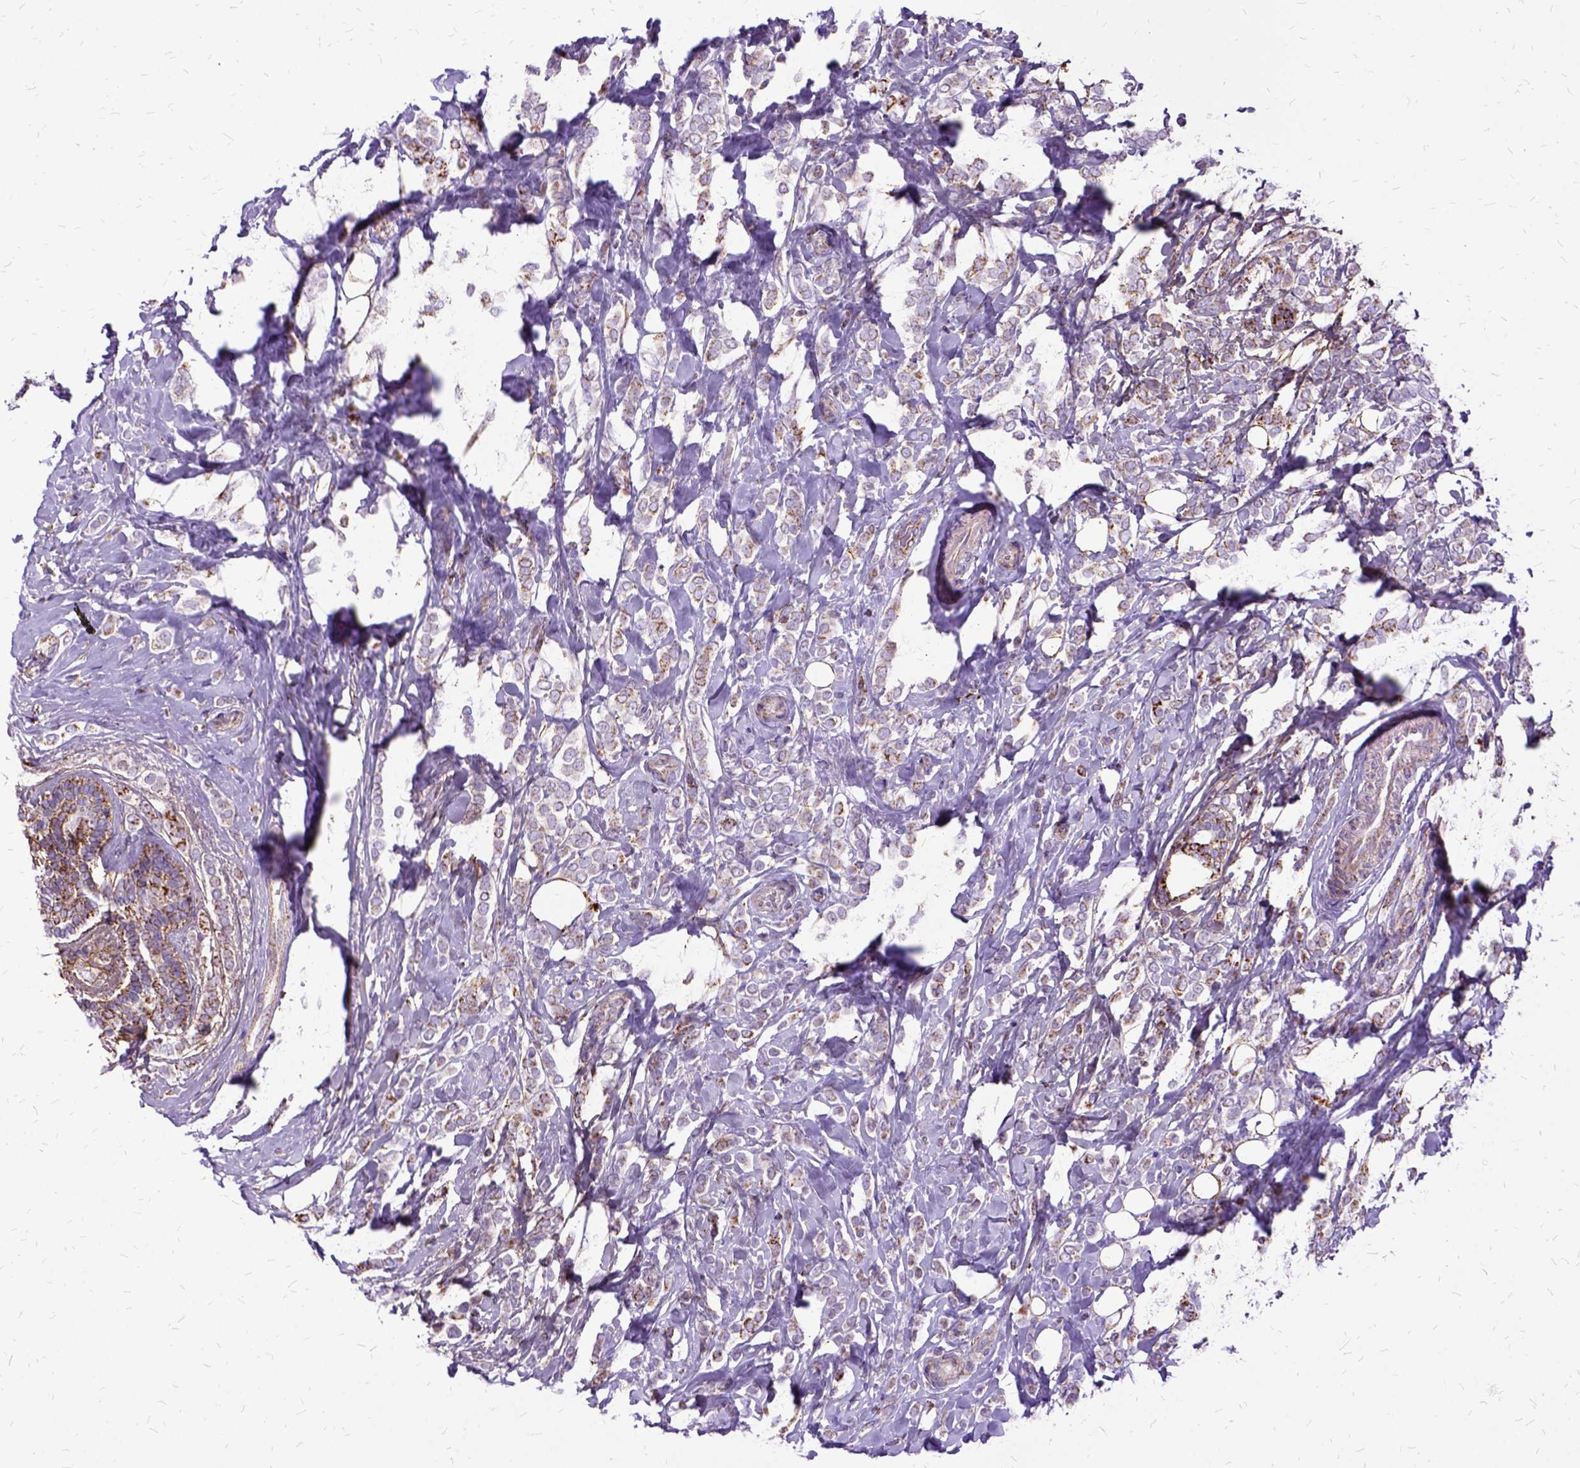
{"staining": {"intensity": "moderate", "quantity": "<25%", "location": "cytoplasmic/membranous"}, "tissue": "breast cancer", "cell_type": "Tumor cells", "image_type": "cancer", "snomed": [{"axis": "morphology", "description": "Lobular carcinoma"}, {"axis": "topography", "description": "Breast"}], "caption": "Moderate cytoplasmic/membranous staining for a protein is identified in approximately <25% of tumor cells of breast cancer using immunohistochemistry (IHC).", "gene": "OXCT1", "patient": {"sex": "female", "age": 49}}